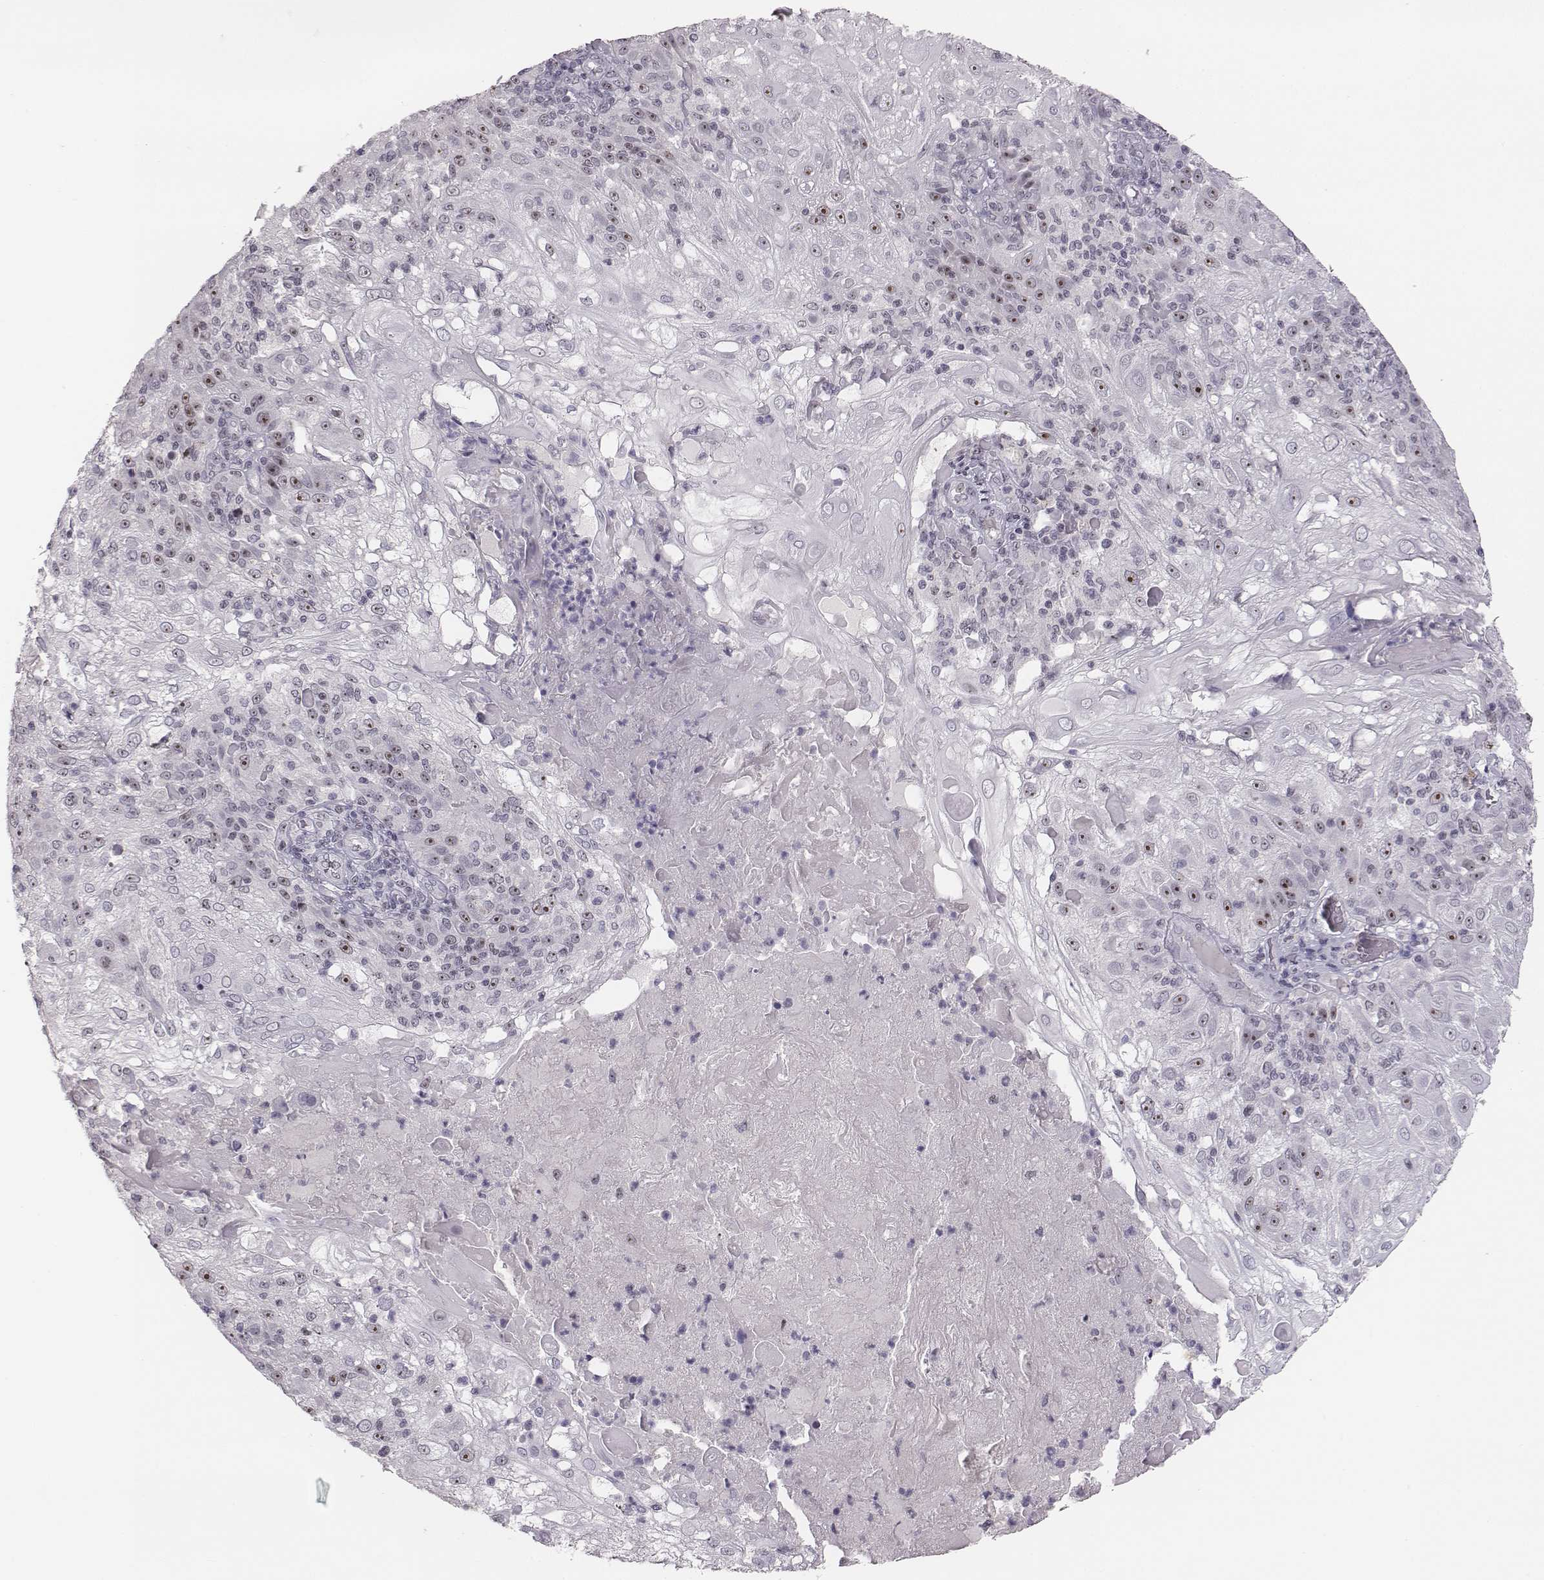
{"staining": {"intensity": "strong", "quantity": "25%-75%", "location": "nuclear"}, "tissue": "skin cancer", "cell_type": "Tumor cells", "image_type": "cancer", "snomed": [{"axis": "morphology", "description": "Normal tissue, NOS"}, {"axis": "morphology", "description": "Squamous cell carcinoma, NOS"}, {"axis": "topography", "description": "Skin"}], "caption": "Skin squamous cell carcinoma stained with IHC exhibits strong nuclear staining in about 25%-75% of tumor cells.", "gene": "NIFK", "patient": {"sex": "female", "age": 83}}